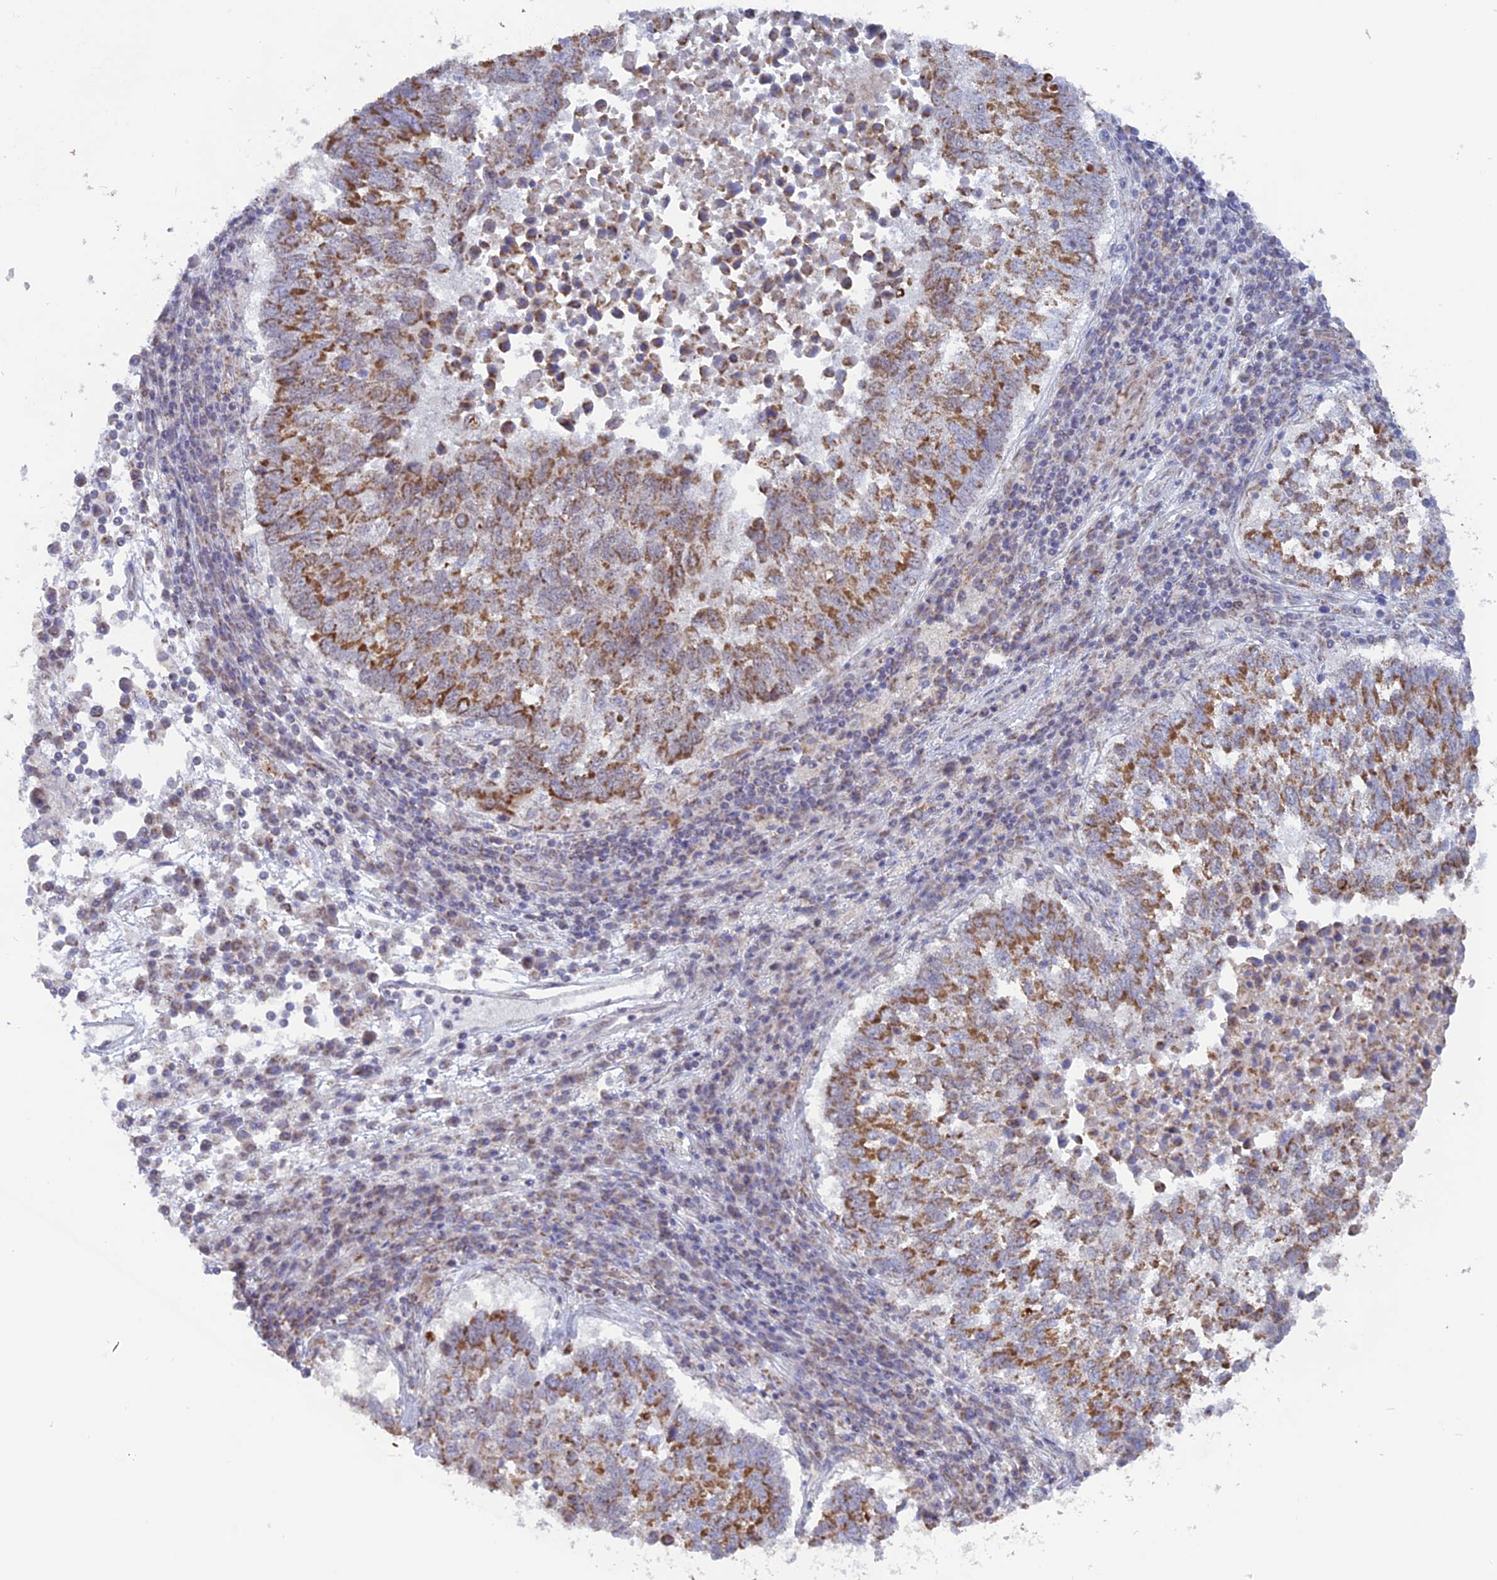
{"staining": {"intensity": "moderate", "quantity": "25%-75%", "location": "cytoplasmic/membranous"}, "tissue": "lung cancer", "cell_type": "Tumor cells", "image_type": "cancer", "snomed": [{"axis": "morphology", "description": "Squamous cell carcinoma, NOS"}, {"axis": "topography", "description": "Lung"}], "caption": "Moderate cytoplasmic/membranous staining is present in about 25%-75% of tumor cells in lung squamous cell carcinoma. The staining was performed using DAB to visualize the protein expression in brown, while the nuclei were stained in blue with hematoxylin (Magnification: 20x).", "gene": "ARHGAP40", "patient": {"sex": "male", "age": 73}}